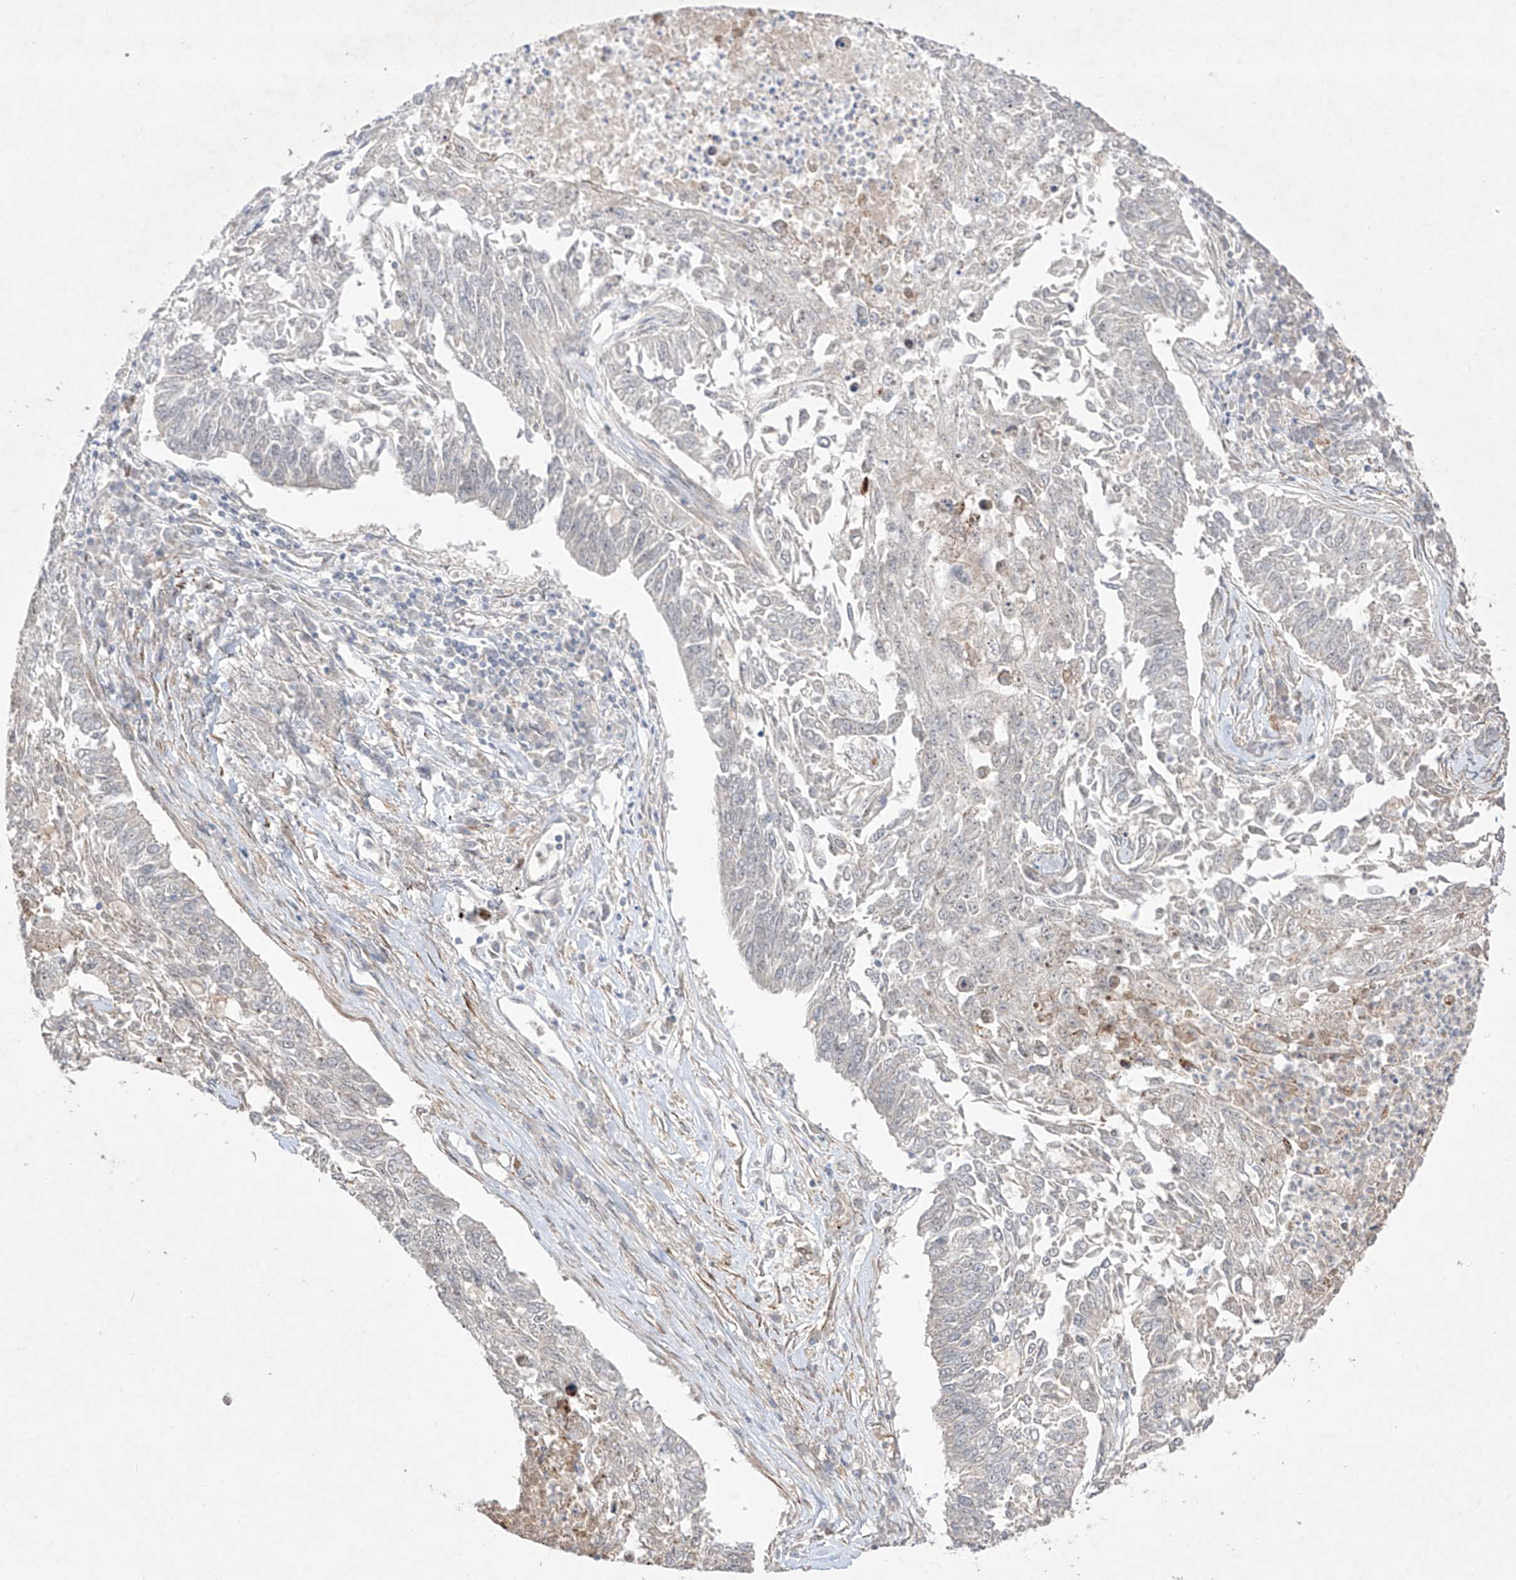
{"staining": {"intensity": "negative", "quantity": "none", "location": "none"}, "tissue": "lung cancer", "cell_type": "Tumor cells", "image_type": "cancer", "snomed": [{"axis": "morphology", "description": "Normal tissue, NOS"}, {"axis": "morphology", "description": "Squamous cell carcinoma, NOS"}, {"axis": "topography", "description": "Cartilage tissue"}, {"axis": "topography", "description": "Bronchus"}, {"axis": "topography", "description": "Lung"}], "caption": "The photomicrograph shows no staining of tumor cells in squamous cell carcinoma (lung).", "gene": "KDM1B", "patient": {"sex": "female", "age": 49}}